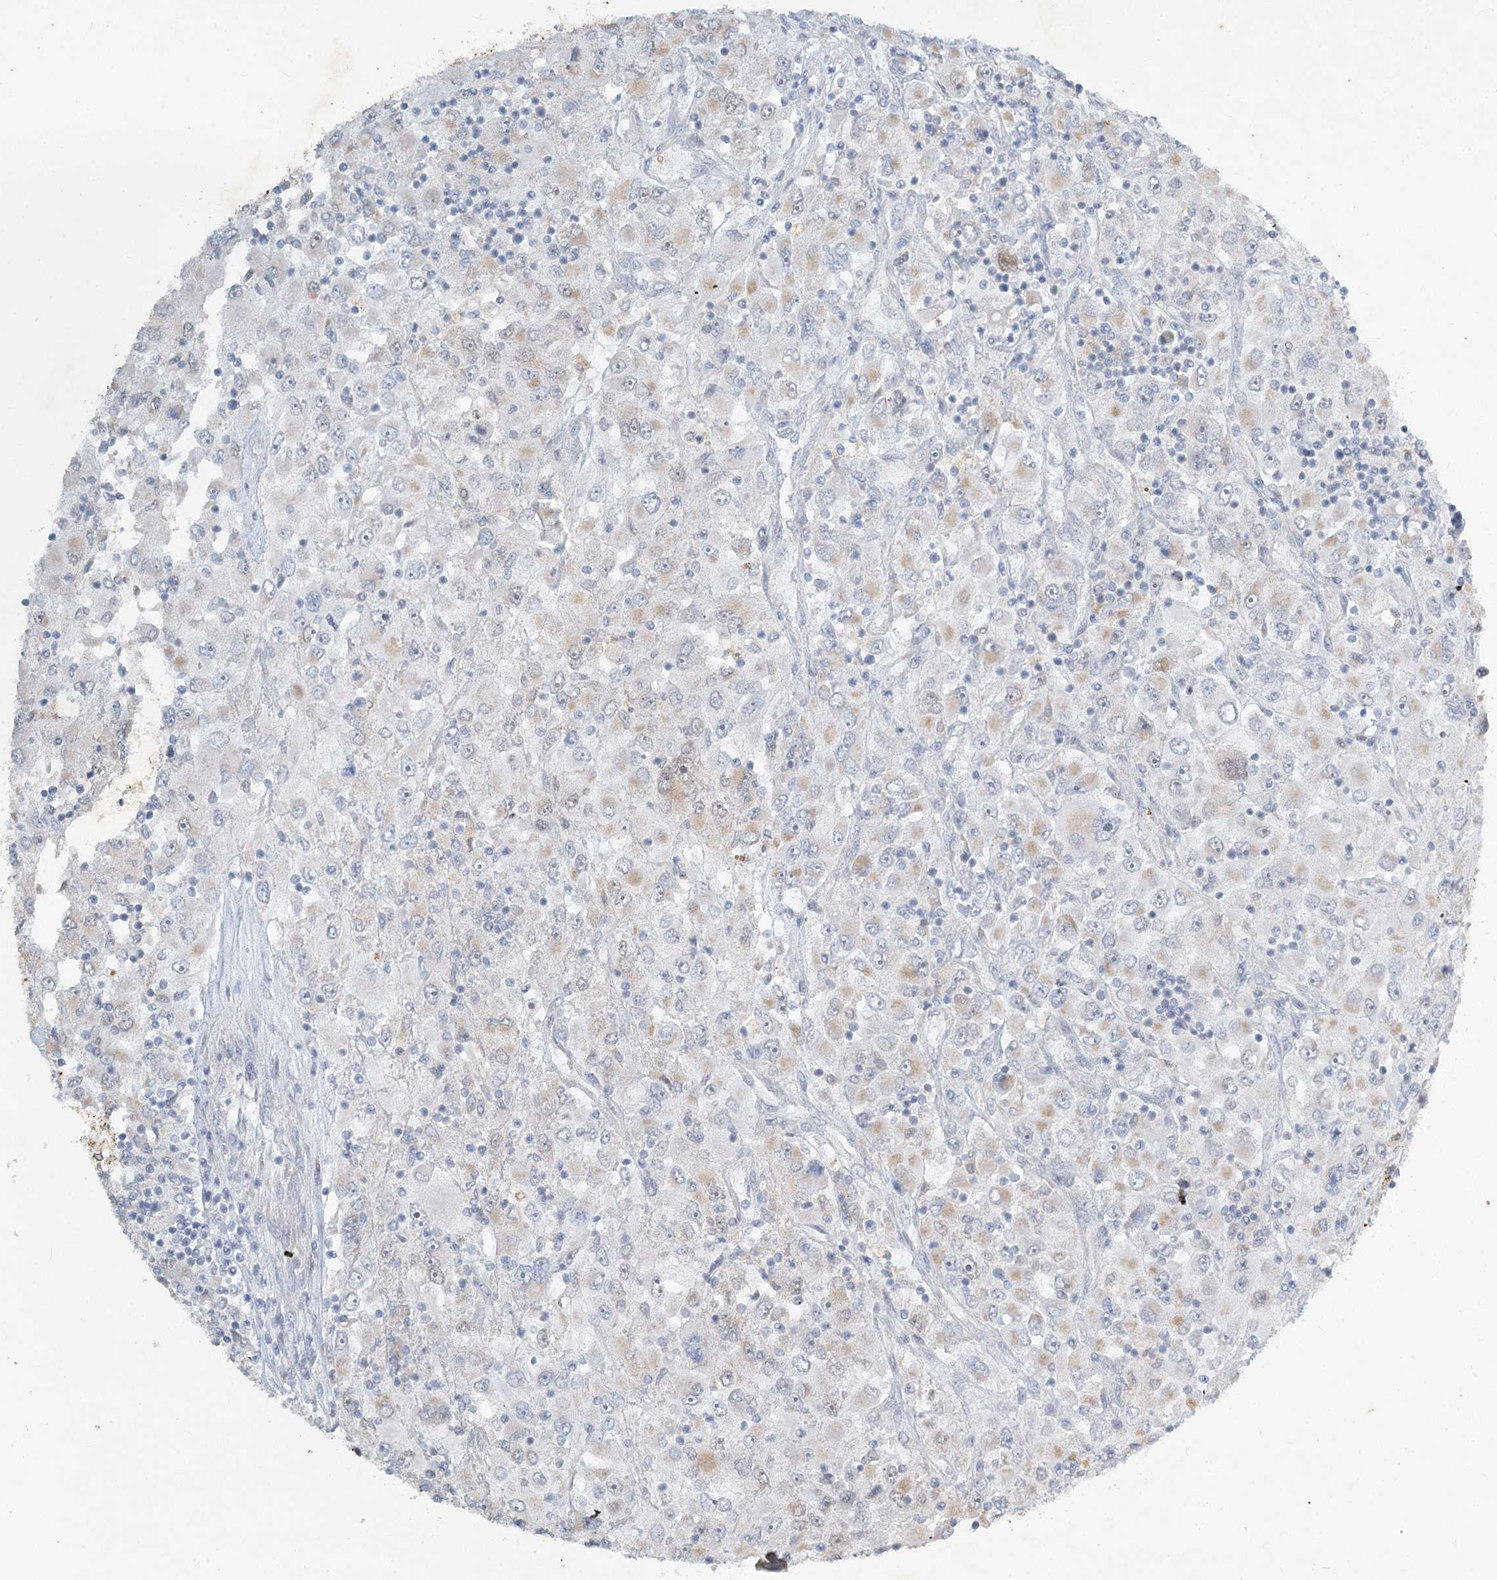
{"staining": {"intensity": "weak", "quantity": "25%-75%", "location": "cytoplasmic/membranous"}, "tissue": "renal cancer", "cell_type": "Tumor cells", "image_type": "cancer", "snomed": [{"axis": "morphology", "description": "Adenocarcinoma, NOS"}, {"axis": "topography", "description": "Kidney"}], "caption": "About 25%-75% of tumor cells in human adenocarcinoma (renal) demonstrate weak cytoplasmic/membranous protein staining as visualized by brown immunohistochemical staining.", "gene": "ABITRAM", "patient": {"sex": "female", "age": 52}}